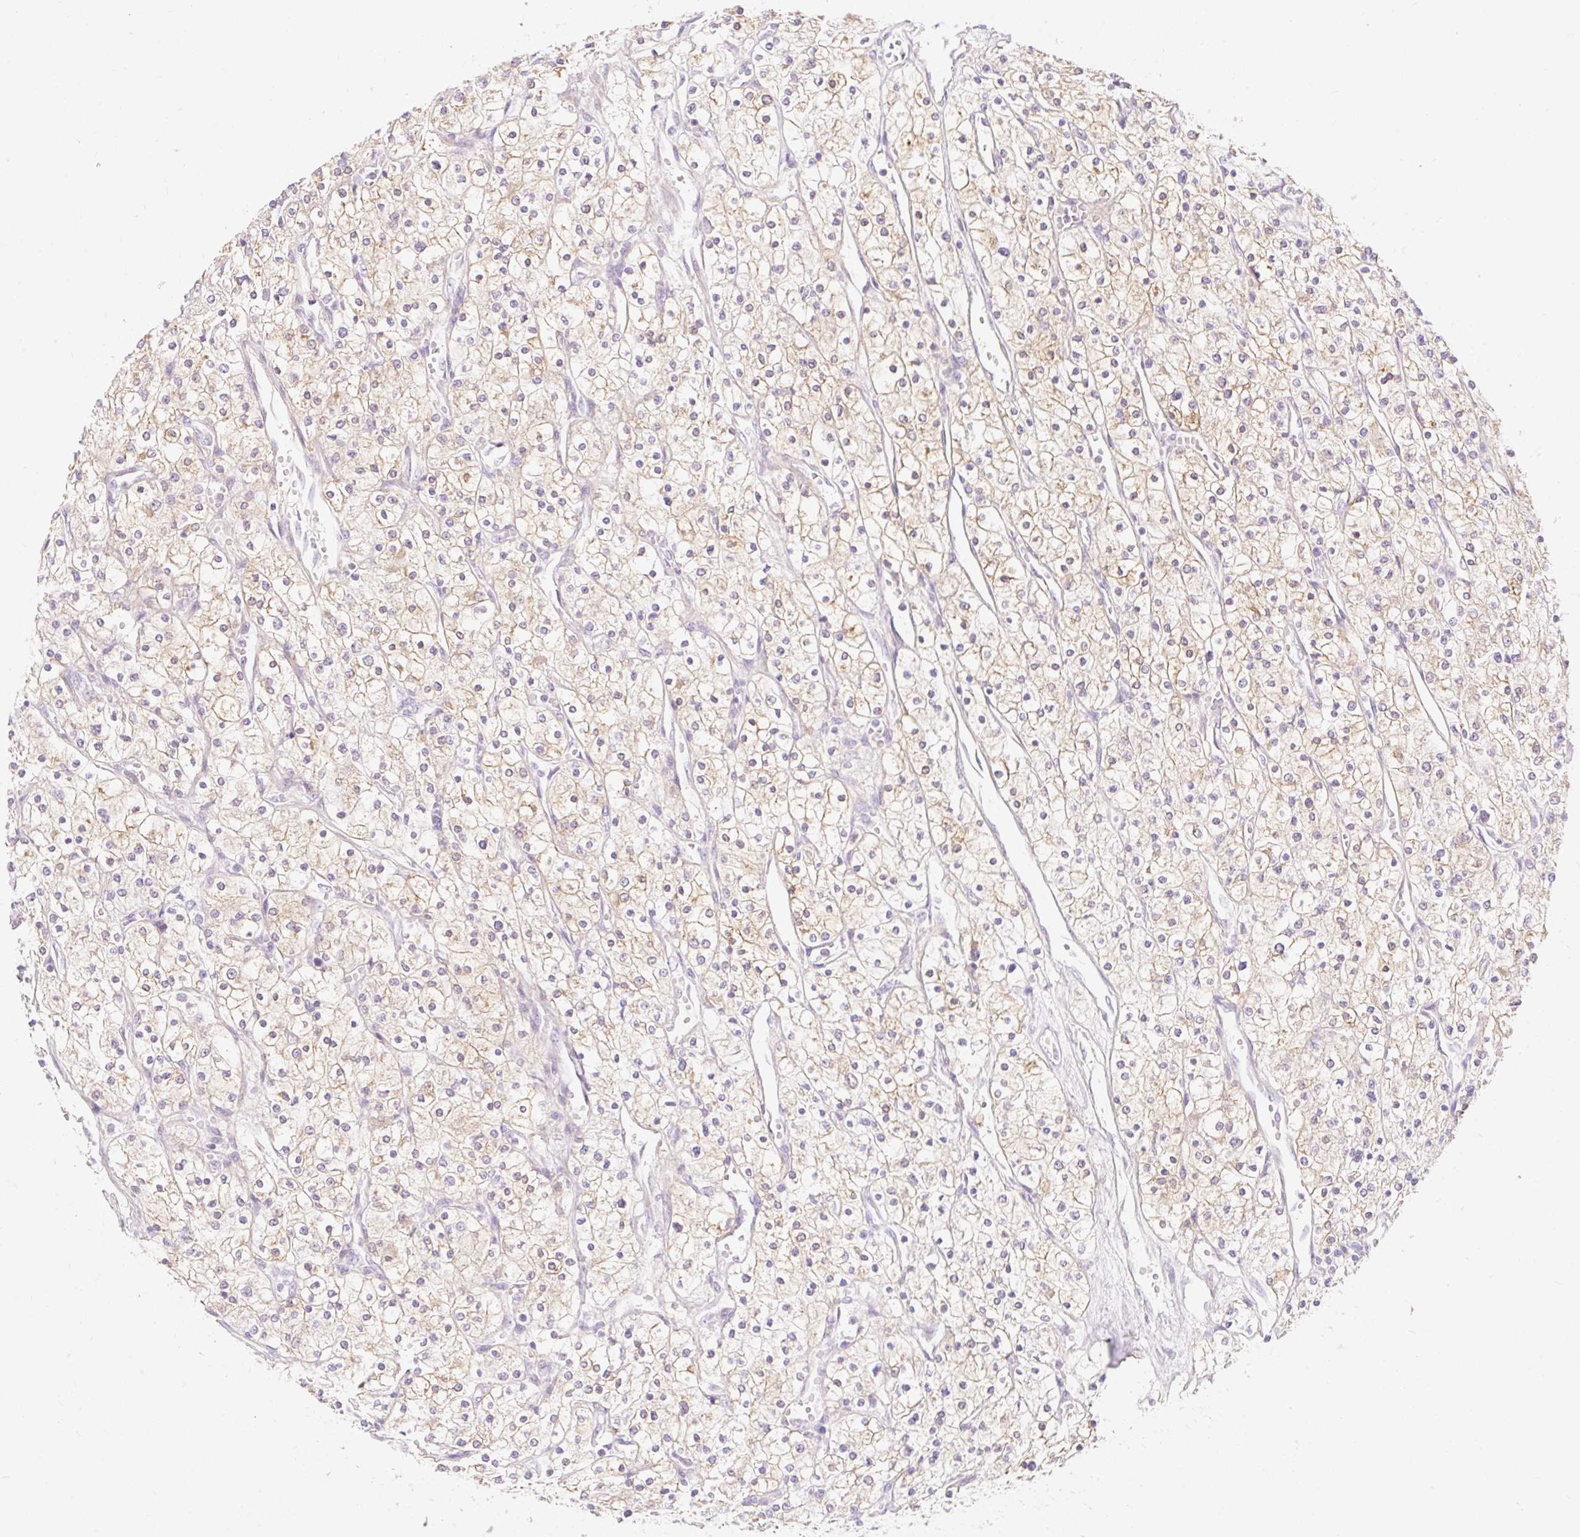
{"staining": {"intensity": "weak", "quantity": ">75%", "location": "cytoplasmic/membranous"}, "tissue": "renal cancer", "cell_type": "Tumor cells", "image_type": "cancer", "snomed": [{"axis": "morphology", "description": "Adenocarcinoma, NOS"}, {"axis": "topography", "description": "Kidney"}], "caption": "Immunohistochemistry (DAB) staining of renal cancer (adenocarcinoma) reveals weak cytoplasmic/membranous protein staining in approximately >75% of tumor cells.", "gene": "DHX35", "patient": {"sex": "male", "age": 80}}